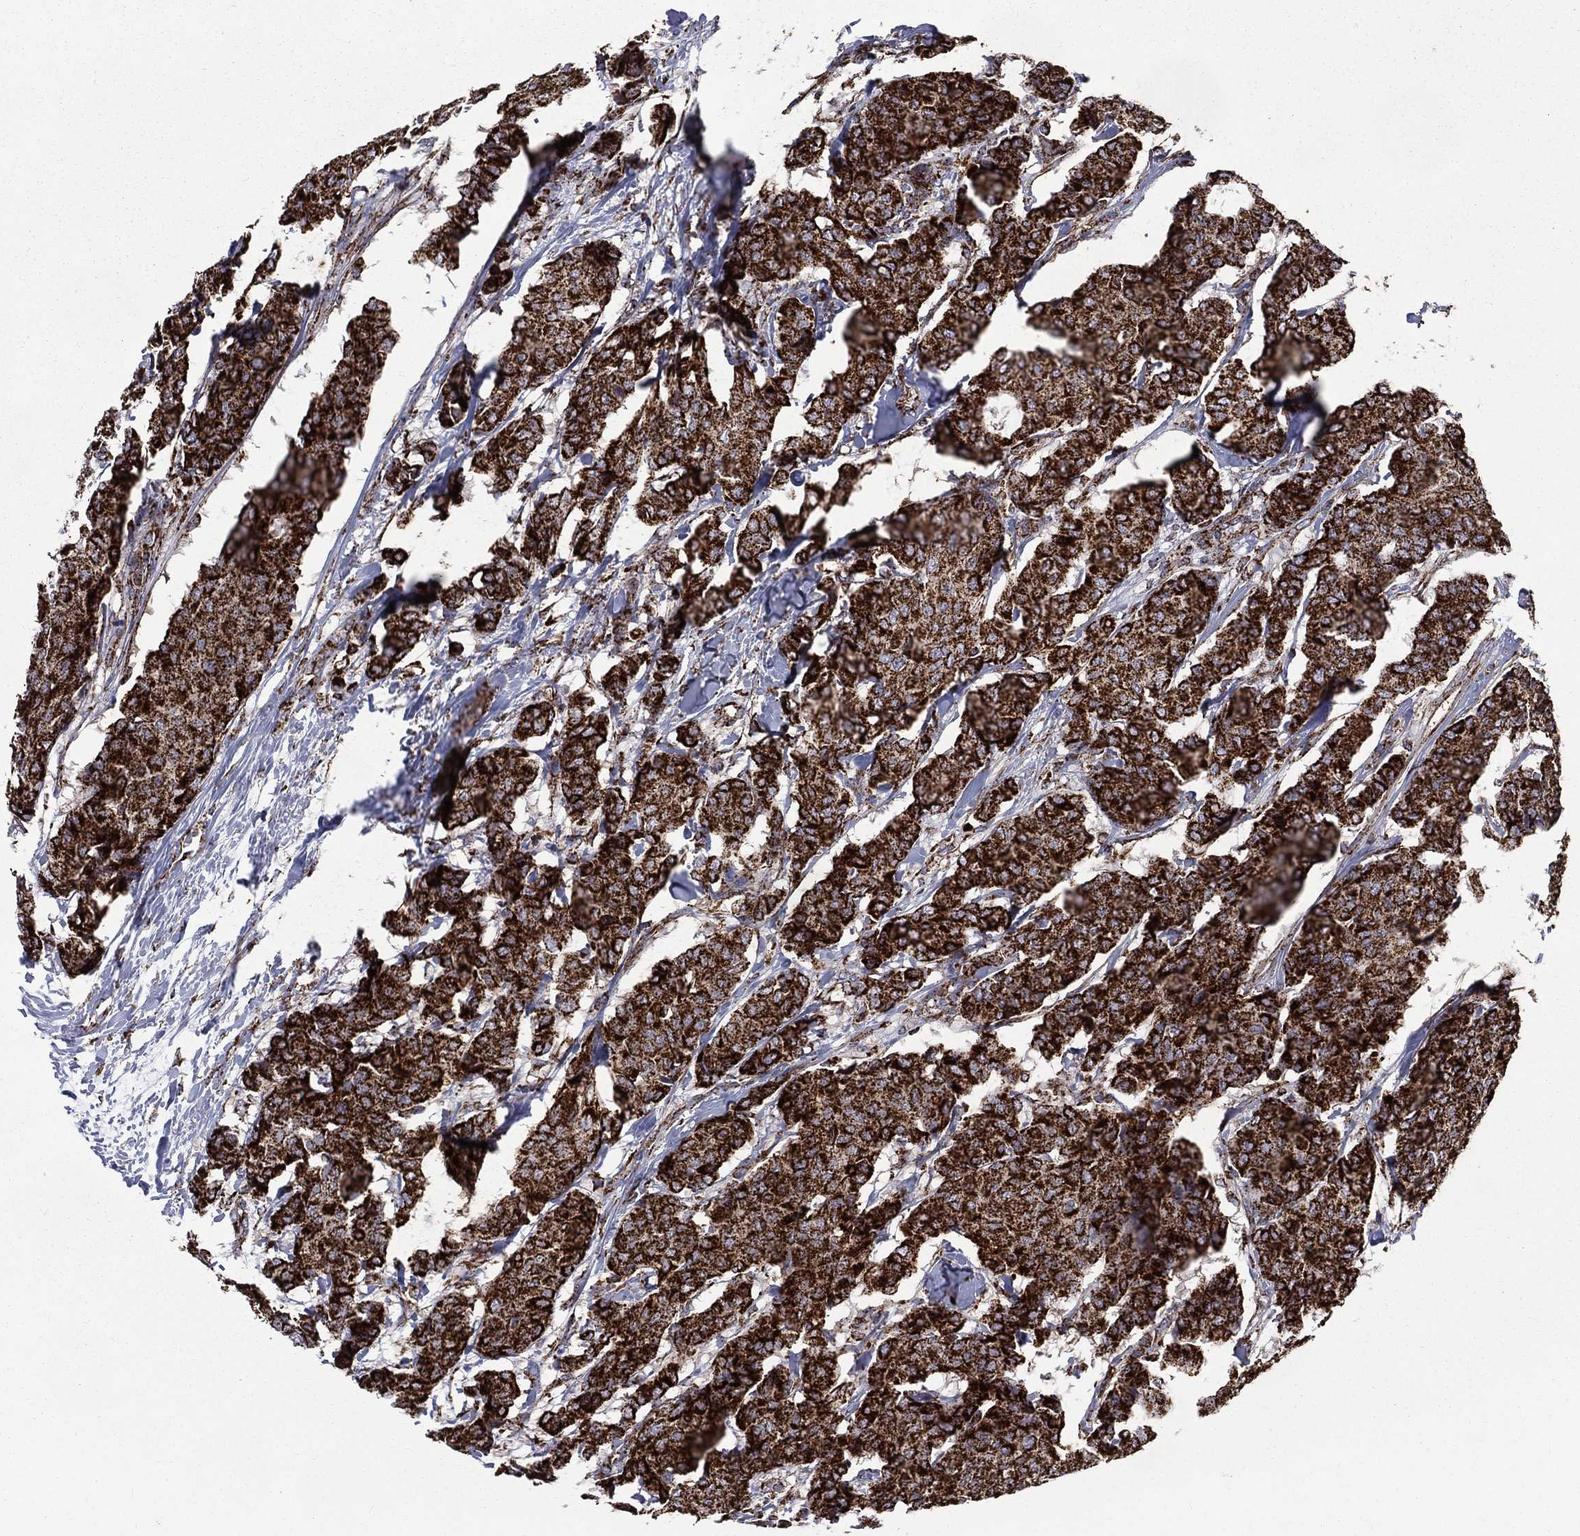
{"staining": {"intensity": "strong", "quantity": ">75%", "location": "cytoplasmic/membranous"}, "tissue": "breast cancer", "cell_type": "Tumor cells", "image_type": "cancer", "snomed": [{"axis": "morphology", "description": "Duct carcinoma"}, {"axis": "topography", "description": "Breast"}], "caption": "This is an image of immunohistochemistry (IHC) staining of breast invasive ductal carcinoma, which shows strong staining in the cytoplasmic/membranous of tumor cells.", "gene": "GOT2", "patient": {"sex": "female", "age": 75}}